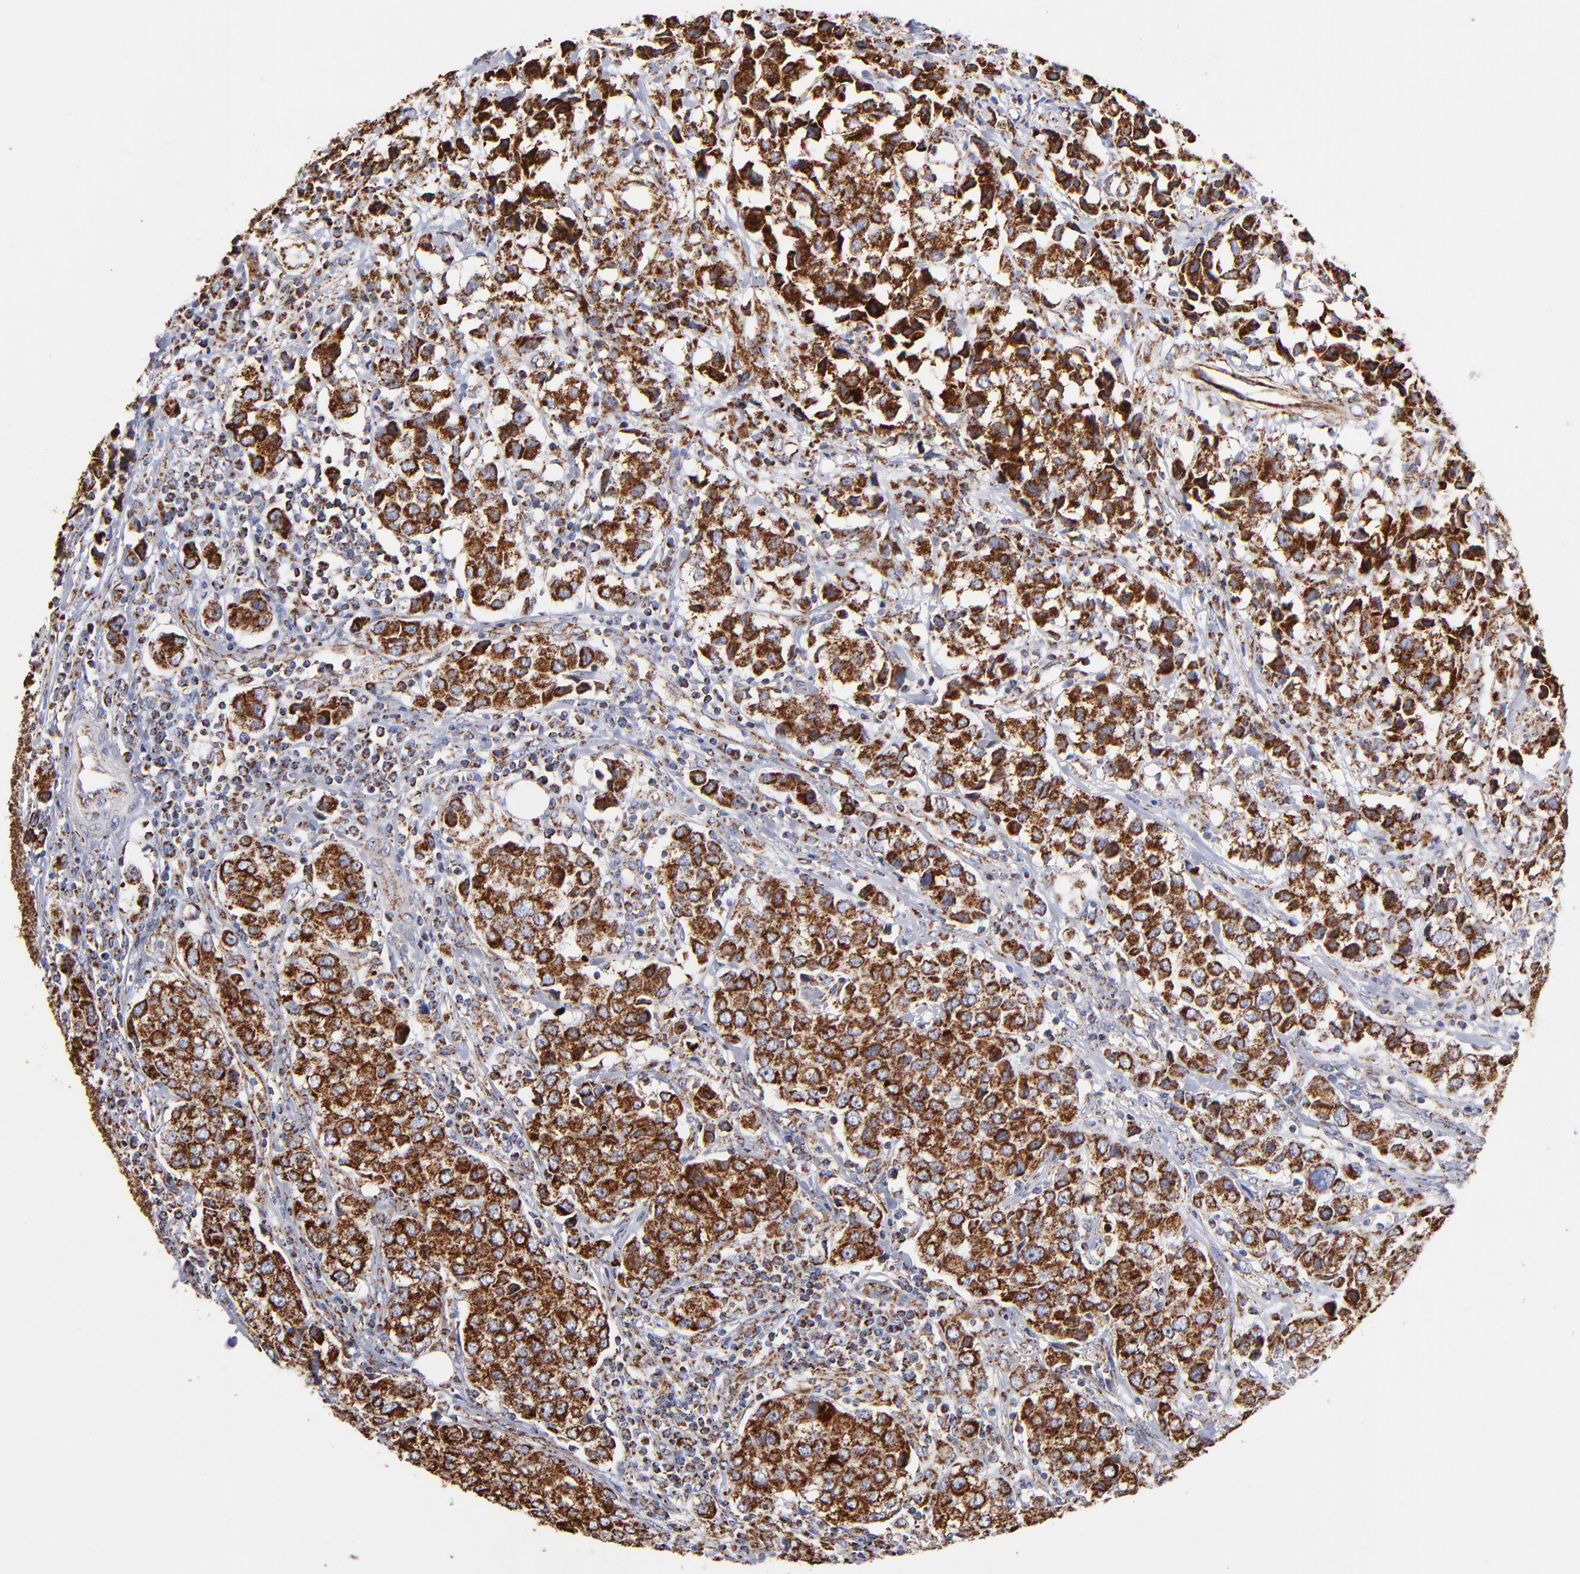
{"staining": {"intensity": "strong", "quantity": ">75%", "location": "cytoplasmic/membranous"}, "tissue": "urothelial cancer", "cell_type": "Tumor cells", "image_type": "cancer", "snomed": [{"axis": "morphology", "description": "Urothelial carcinoma, High grade"}, {"axis": "topography", "description": "Urinary bladder"}], "caption": "Human urothelial carcinoma (high-grade) stained with a brown dye shows strong cytoplasmic/membranous positive expression in about >75% of tumor cells.", "gene": "PHB1", "patient": {"sex": "female", "age": 75}}